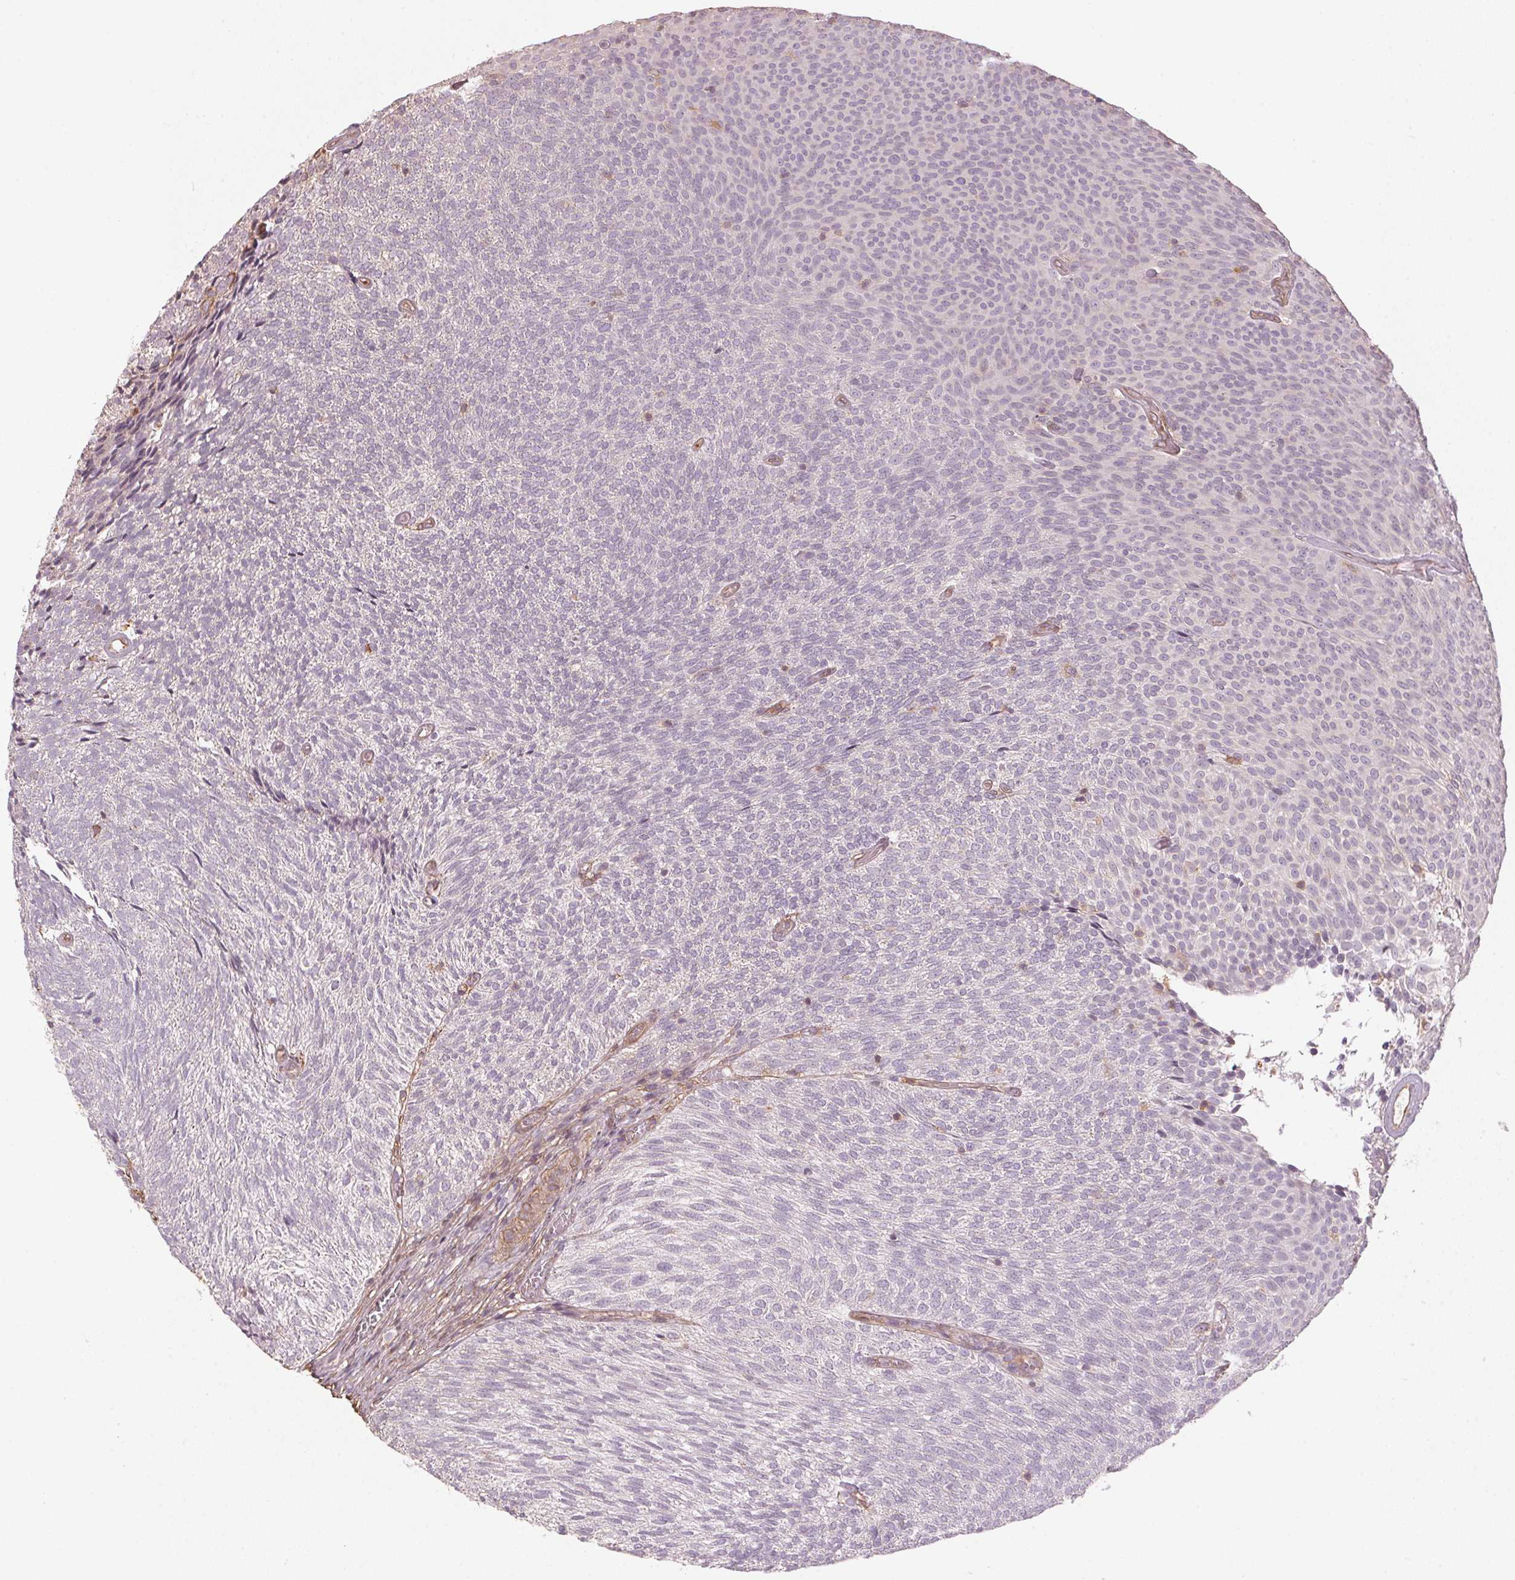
{"staining": {"intensity": "negative", "quantity": "none", "location": "none"}, "tissue": "urothelial cancer", "cell_type": "Tumor cells", "image_type": "cancer", "snomed": [{"axis": "morphology", "description": "Urothelial carcinoma, Low grade"}, {"axis": "topography", "description": "Urinary bladder"}], "caption": "This is an immunohistochemistry photomicrograph of human urothelial cancer. There is no expression in tumor cells.", "gene": "QDPR", "patient": {"sex": "male", "age": 77}}